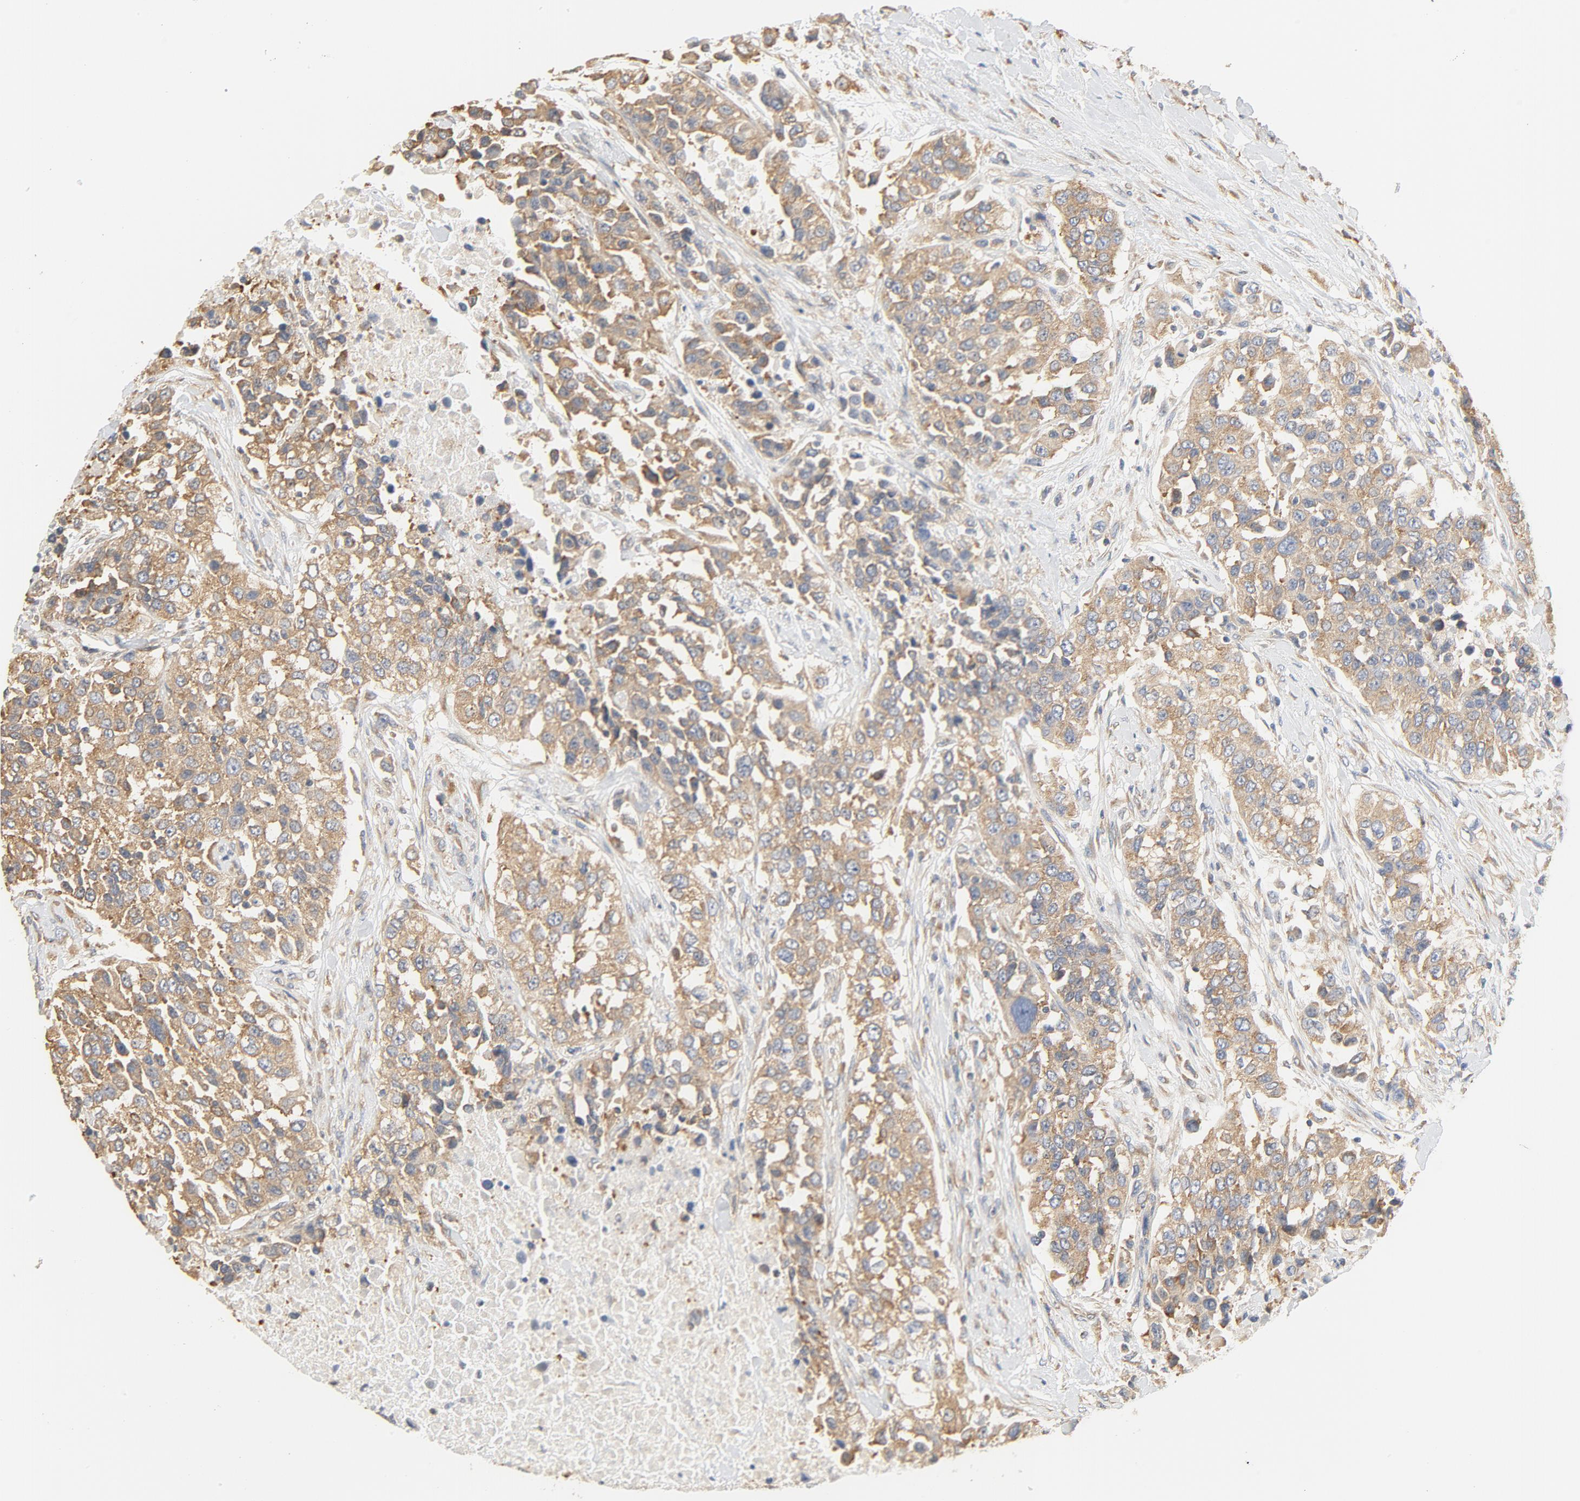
{"staining": {"intensity": "moderate", "quantity": ">75%", "location": "cytoplasmic/membranous"}, "tissue": "urothelial cancer", "cell_type": "Tumor cells", "image_type": "cancer", "snomed": [{"axis": "morphology", "description": "Urothelial carcinoma, High grade"}, {"axis": "topography", "description": "Urinary bladder"}], "caption": "Moderate cytoplasmic/membranous positivity is seen in approximately >75% of tumor cells in urothelial cancer.", "gene": "RPS6", "patient": {"sex": "female", "age": 80}}